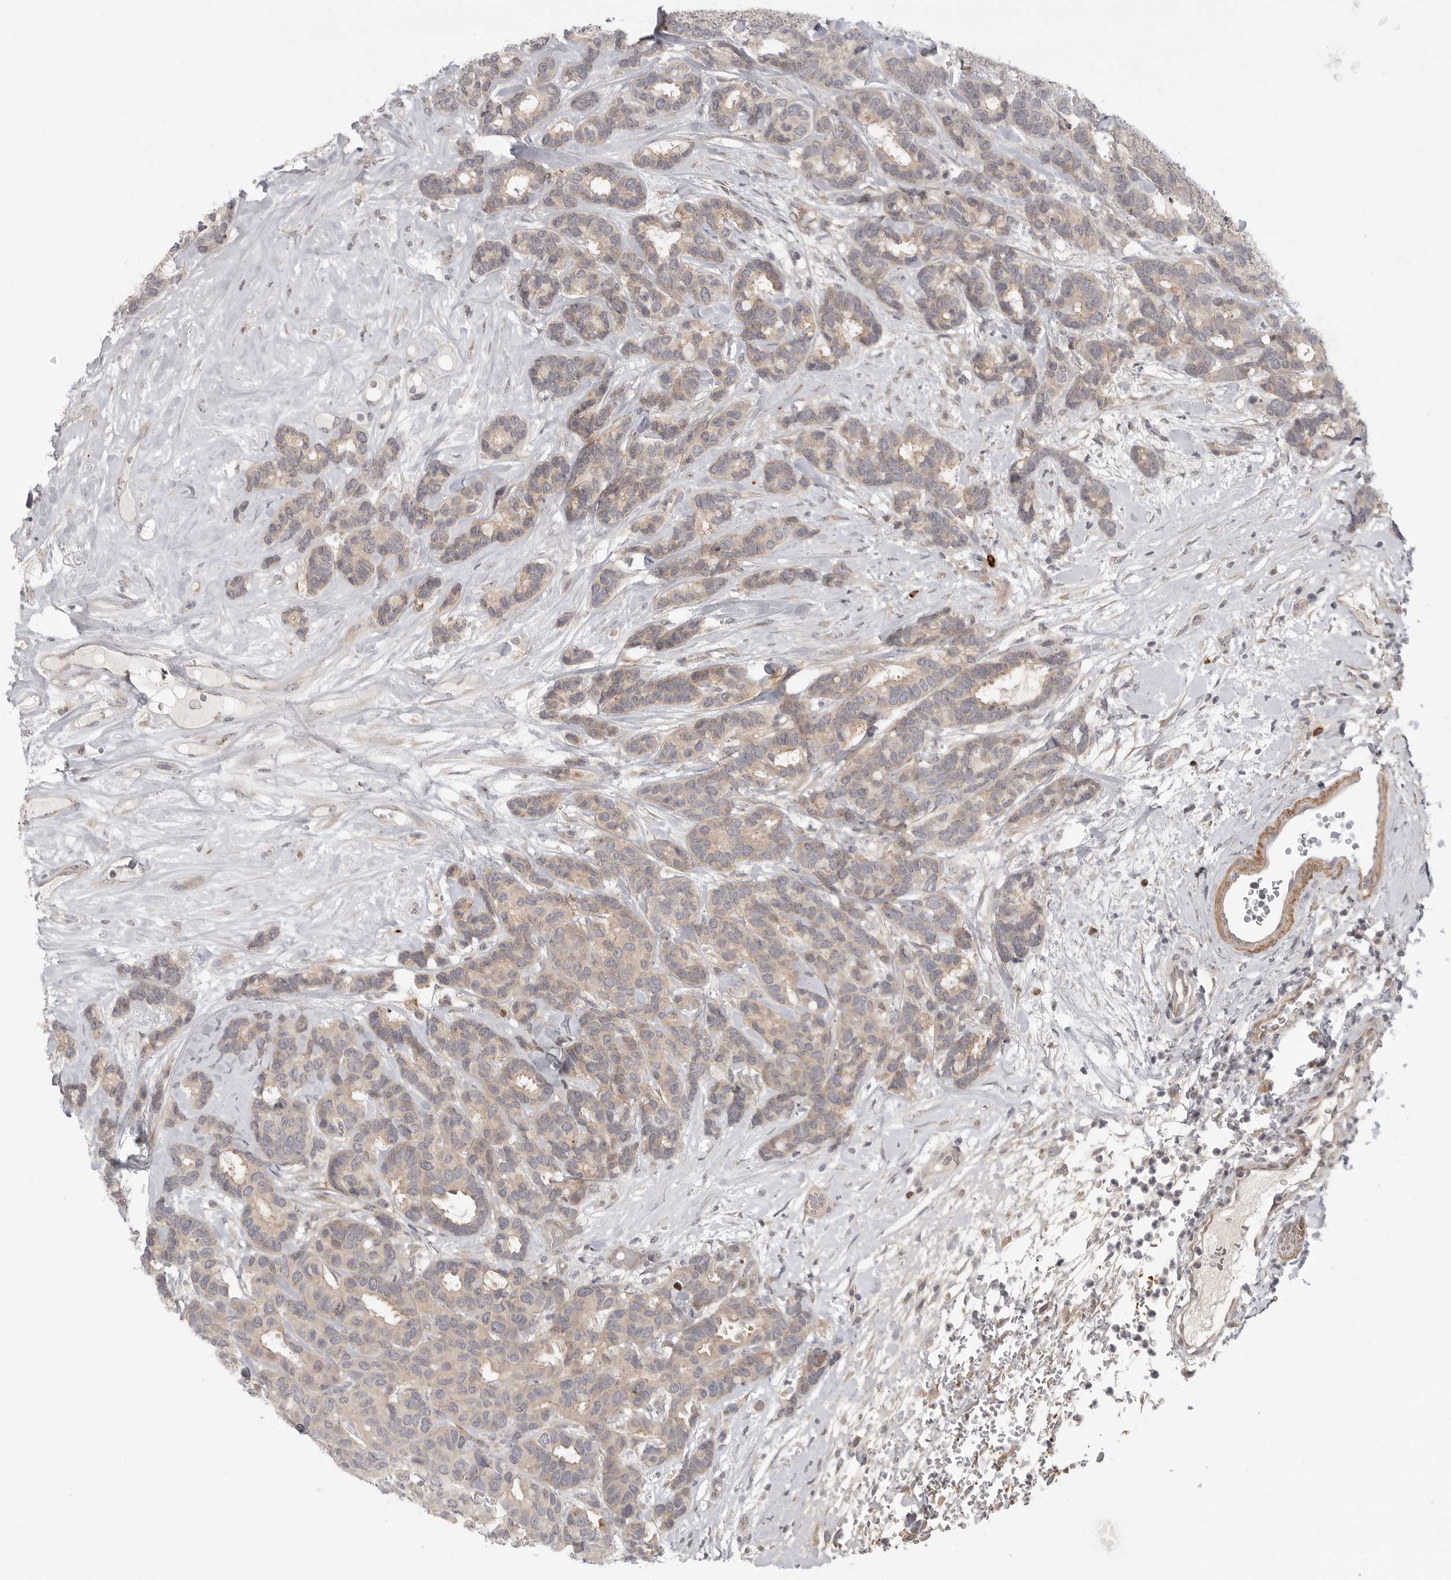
{"staining": {"intensity": "weak", "quantity": "<25%", "location": "cytoplasmic/membranous"}, "tissue": "breast cancer", "cell_type": "Tumor cells", "image_type": "cancer", "snomed": [{"axis": "morphology", "description": "Duct carcinoma"}, {"axis": "topography", "description": "Breast"}], "caption": "High power microscopy histopathology image of an immunohistochemistry histopathology image of breast intraductal carcinoma, revealing no significant staining in tumor cells.", "gene": "CCPG1", "patient": {"sex": "female", "age": 87}}